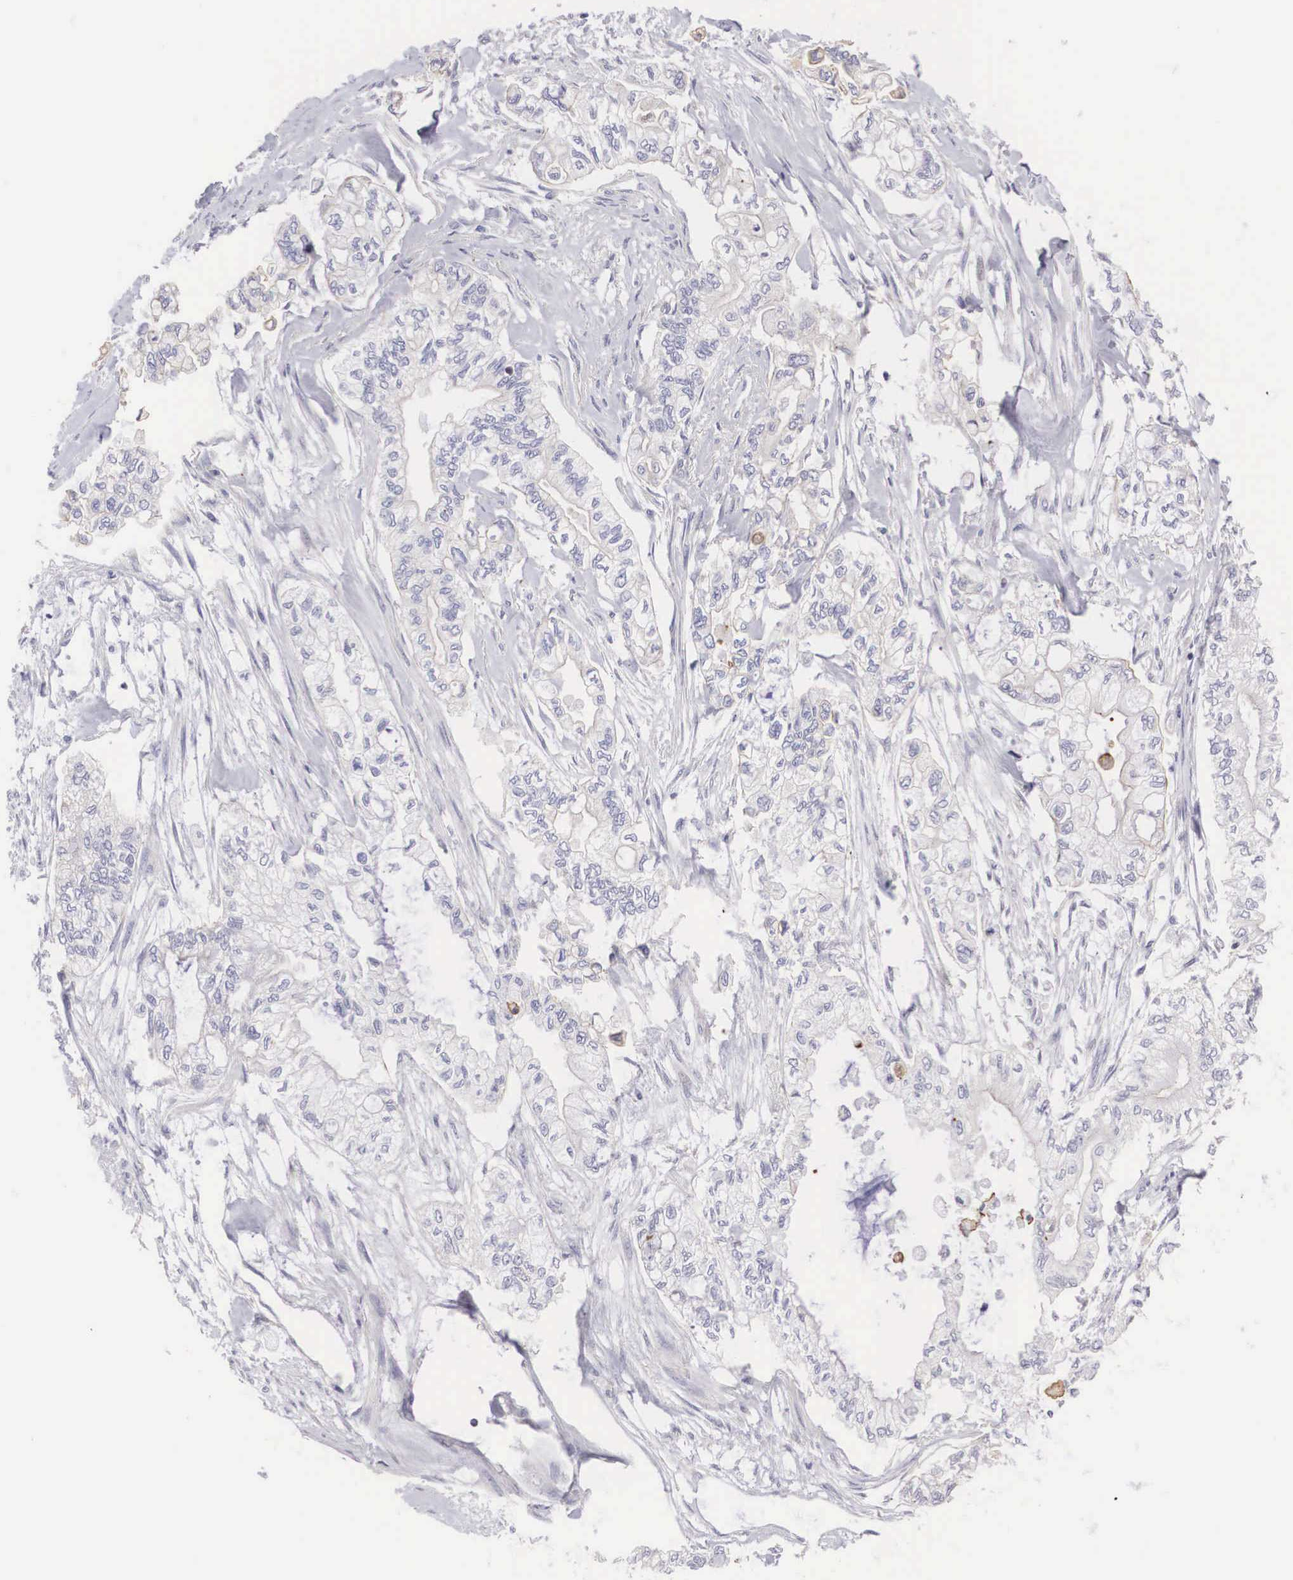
{"staining": {"intensity": "weak", "quantity": "<25%", "location": "cytoplasmic/membranous"}, "tissue": "pancreatic cancer", "cell_type": "Tumor cells", "image_type": "cancer", "snomed": [{"axis": "morphology", "description": "Adenocarcinoma, NOS"}, {"axis": "topography", "description": "Pancreas"}], "caption": "Immunohistochemistry (IHC) photomicrograph of pancreatic cancer stained for a protein (brown), which exhibits no expression in tumor cells.", "gene": "TXLNG", "patient": {"sex": "male", "age": 79}}